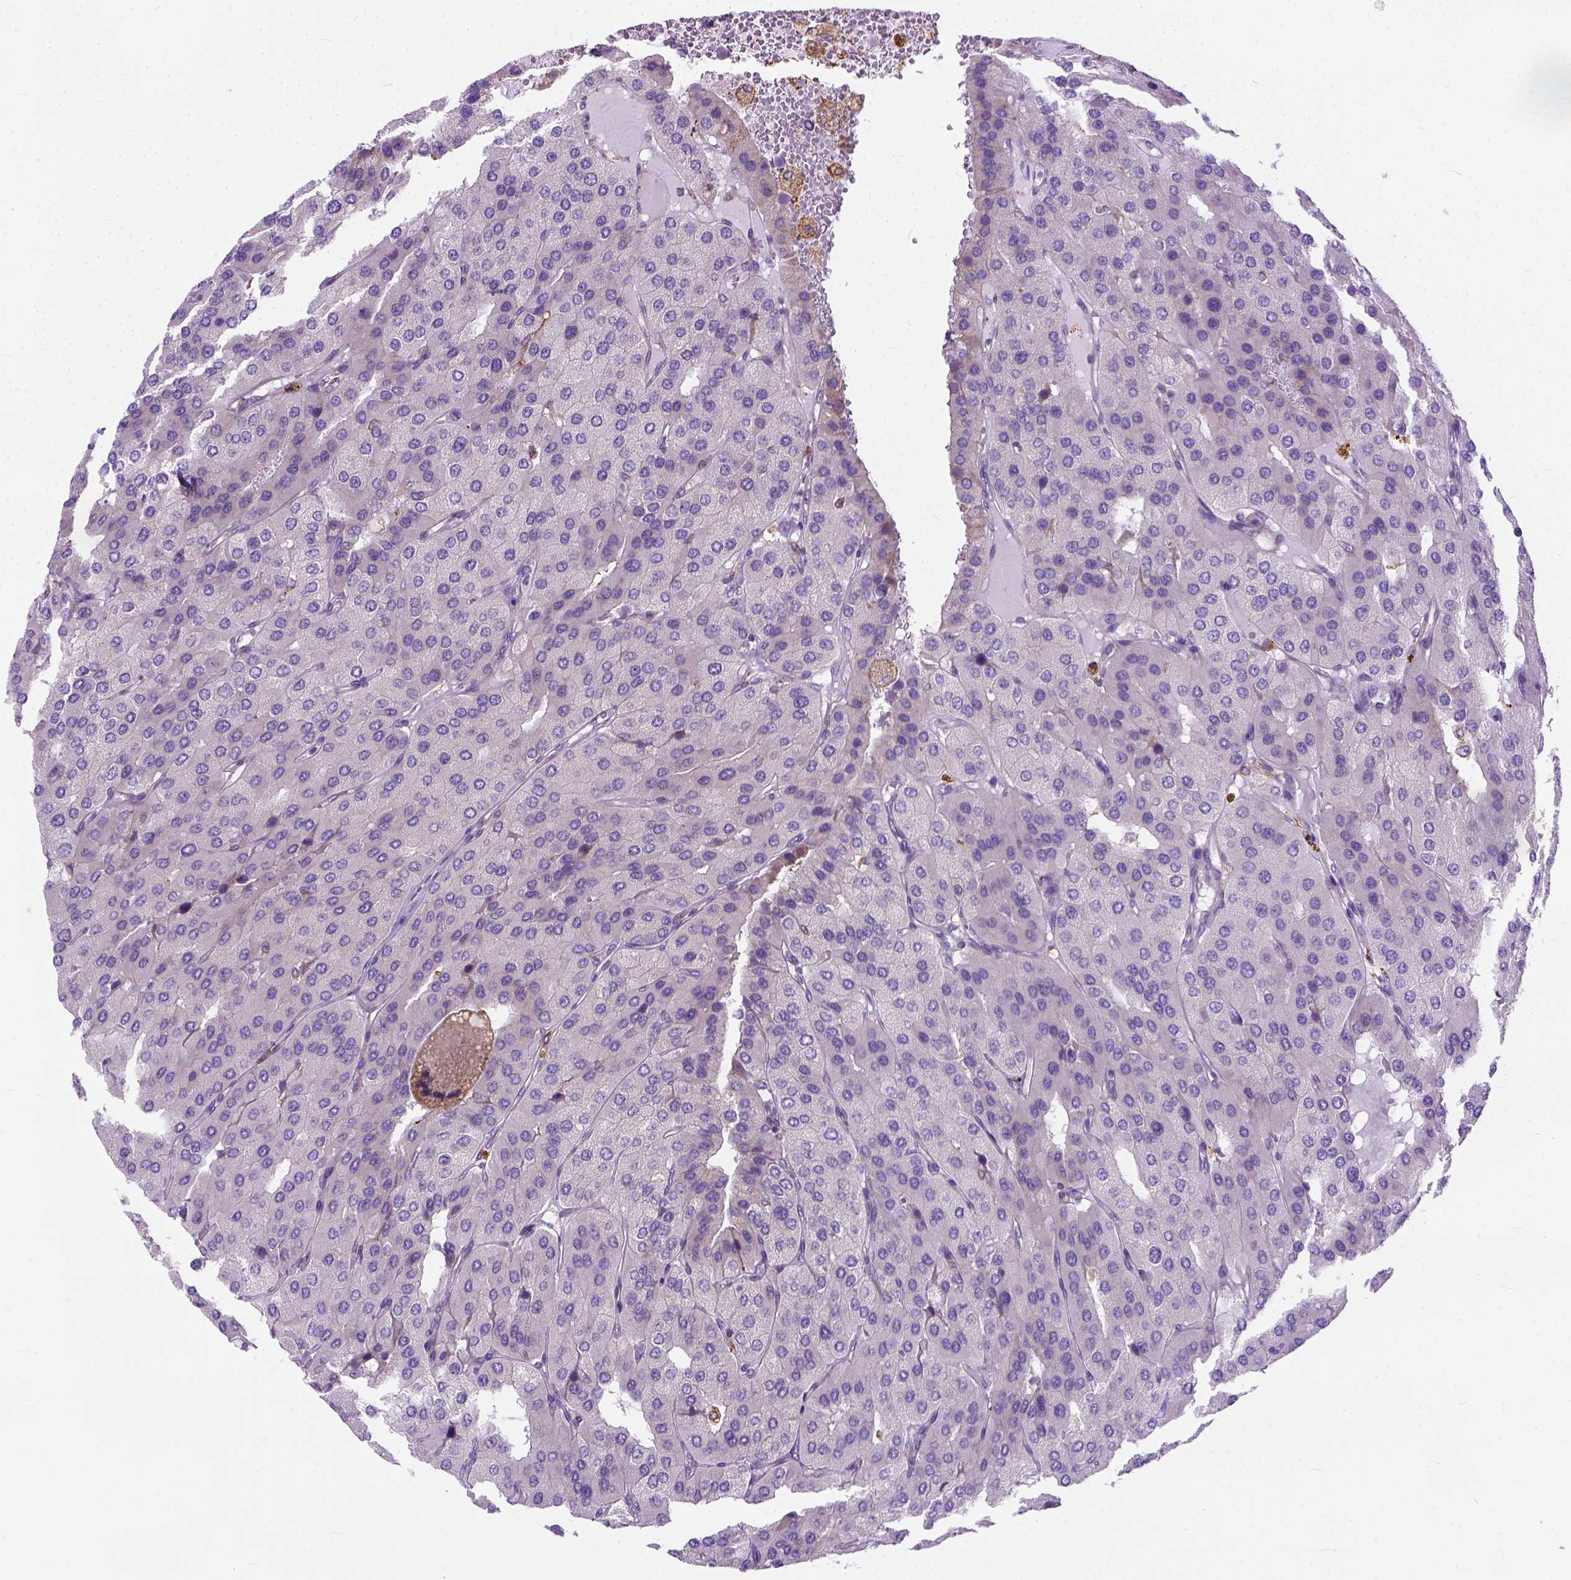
{"staining": {"intensity": "negative", "quantity": "none", "location": "none"}, "tissue": "parathyroid gland", "cell_type": "Glandular cells", "image_type": "normal", "snomed": [{"axis": "morphology", "description": "Normal tissue, NOS"}, {"axis": "morphology", "description": "Adenoma, NOS"}, {"axis": "topography", "description": "Parathyroid gland"}], "caption": "An image of human parathyroid gland is negative for staining in glandular cells.", "gene": "PLK4", "patient": {"sex": "female", "age": 86}}